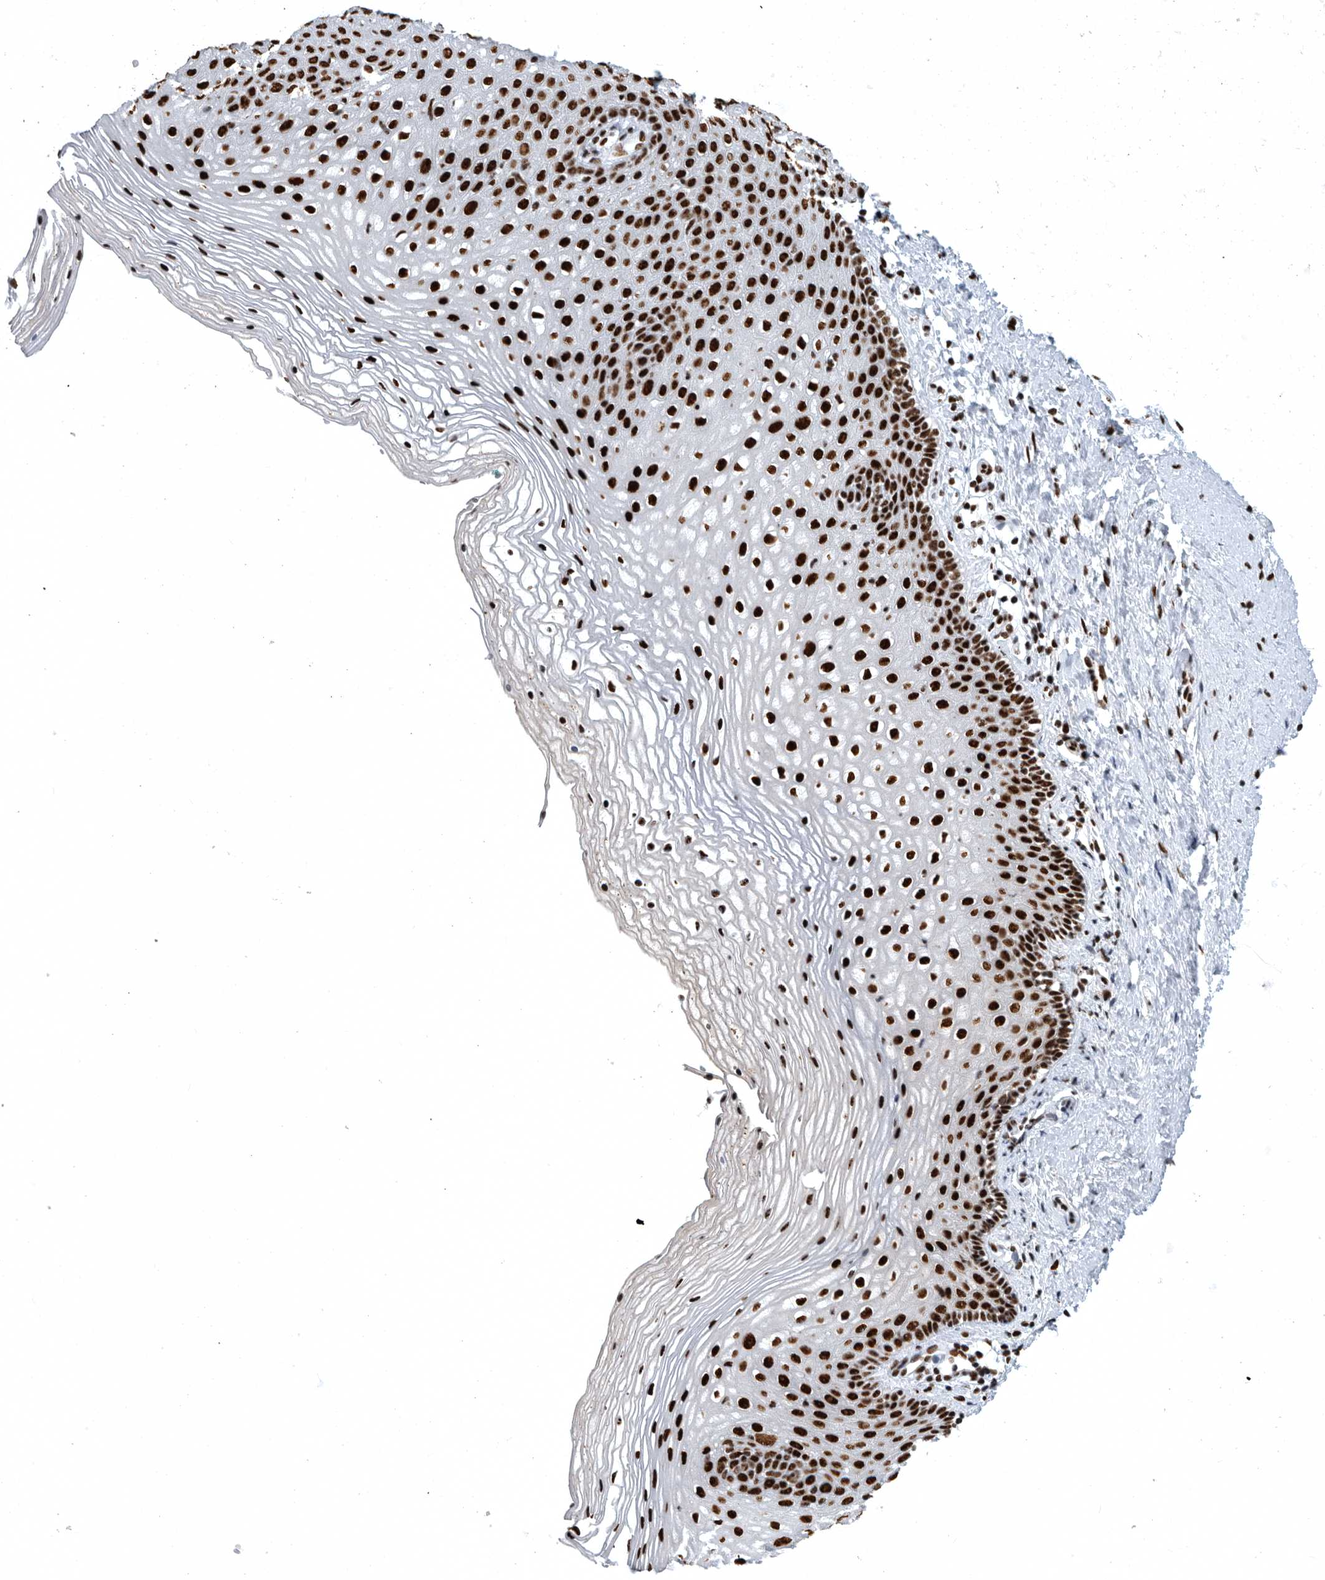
{"staining": {"intensity": "strong", "quantity": ">75%", "location": "nuclear"}, "tissue": "vagina", "cell_type": "Squamous epithelial cells", "image_type": "normal", "snomed": [{"axis": "morphology", "description": "Normal tissue, NOS"}, {"axis": "topography", "description": "Vagina"}], "caption": "Immunohistochemical staining of unremarkable vagina exhibits strong nuclear protein expression in about >75% of squamous epithelial cells.", "gene": "BCLAF1", "patient": {"sex": "female", "age": 32}}